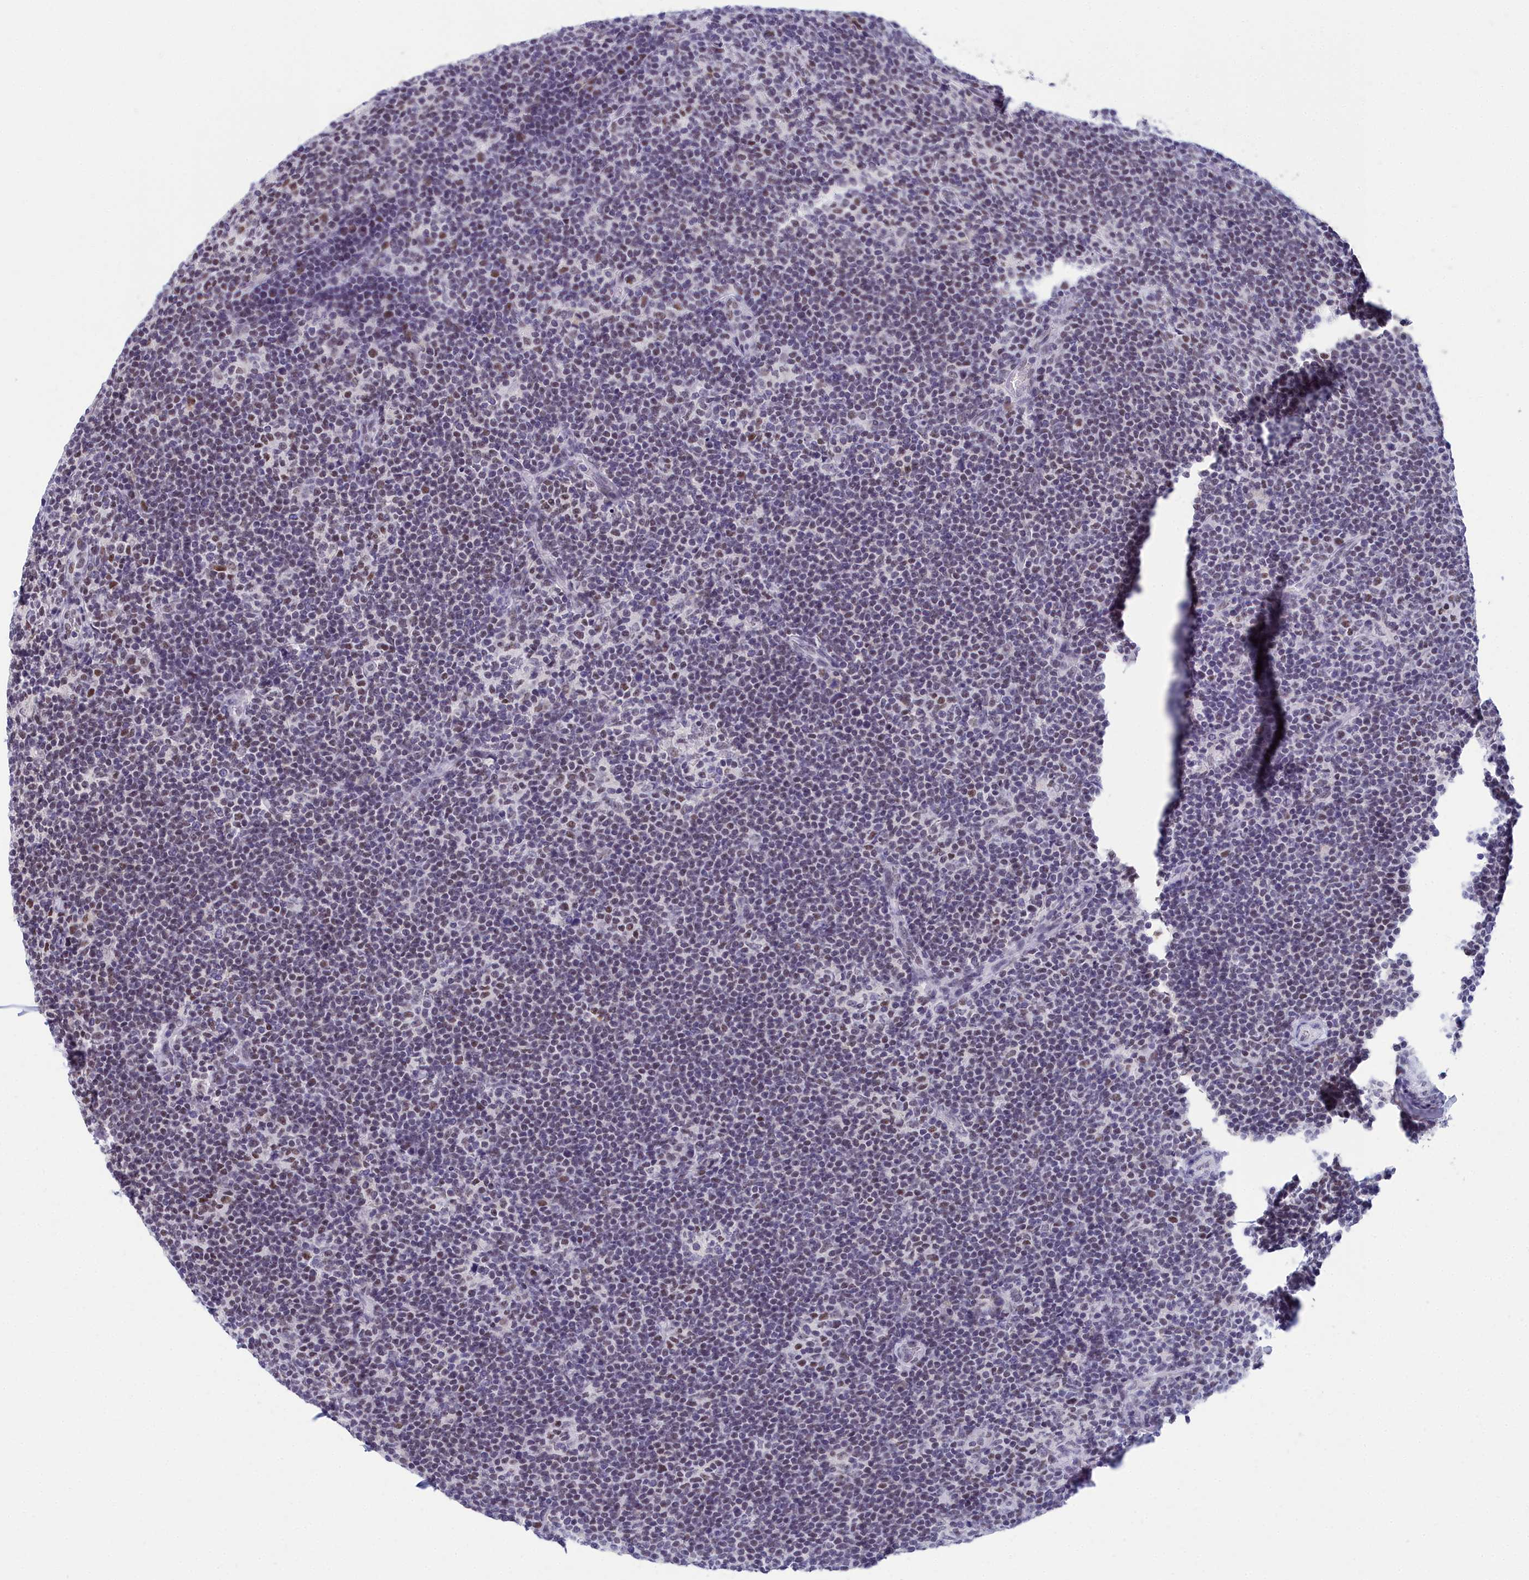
{"staining": {"intensity": "negative", "quantity": "none", "location": "none"}, "tissue": "lymphoma", "cell_type": "Tumor cells", "image_type": "cancer", "snomed": [{"axis": "morphology", "description": "Hodgkin's disease, NOS"}, {"axis": "topography", "description": "Lymph node"}], "caption": "DAB (3,3'-diaminobenzidine) immunohistochemical staining of human Hodgkin's disease reveals no significant expression in tumor cells.", "gene": "CCDC97", "patient": {"sex": "female", "age": 57}}